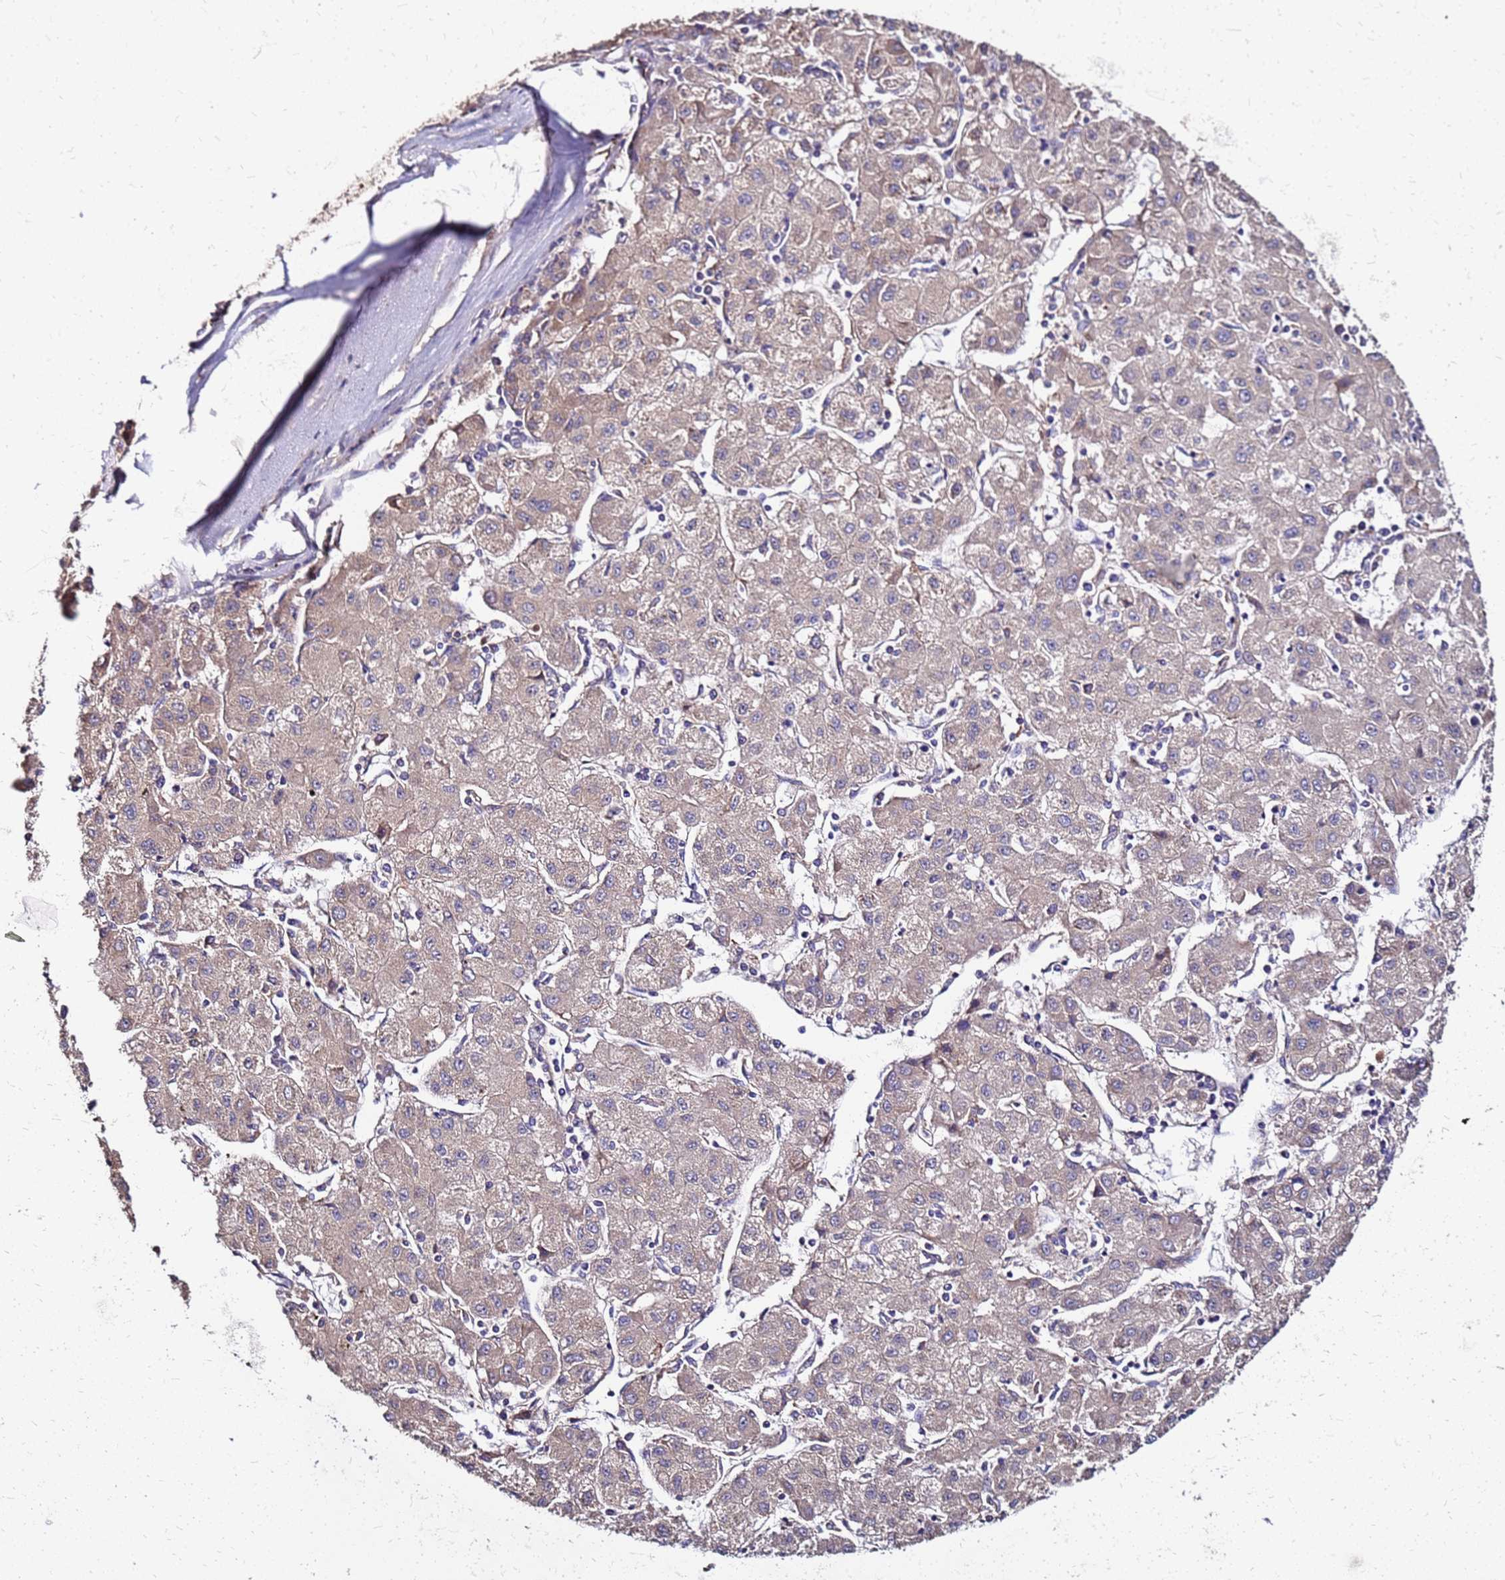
{"staining": {"intensity": "weak", "quantity": "25%-75%", "location": "cytoplasmic/membranous"}, "tissue": "liver cancer", "cell_type": "Tumor cells", "image_type": "cancer", "snomed": [{"axis": "morphology", "description": "Carcinoma, Hepatocellular, NOS"}, {"axis": "topography", "description": "Liver"}], "caption": "Liver cancer (hepatocellular carcinoma) stained for a protein shows weak cytoplasmic/membranous positivity in tumor cells.", "gene": "ARHGEF5", "patient": {"sex": "male", "age": 72}}